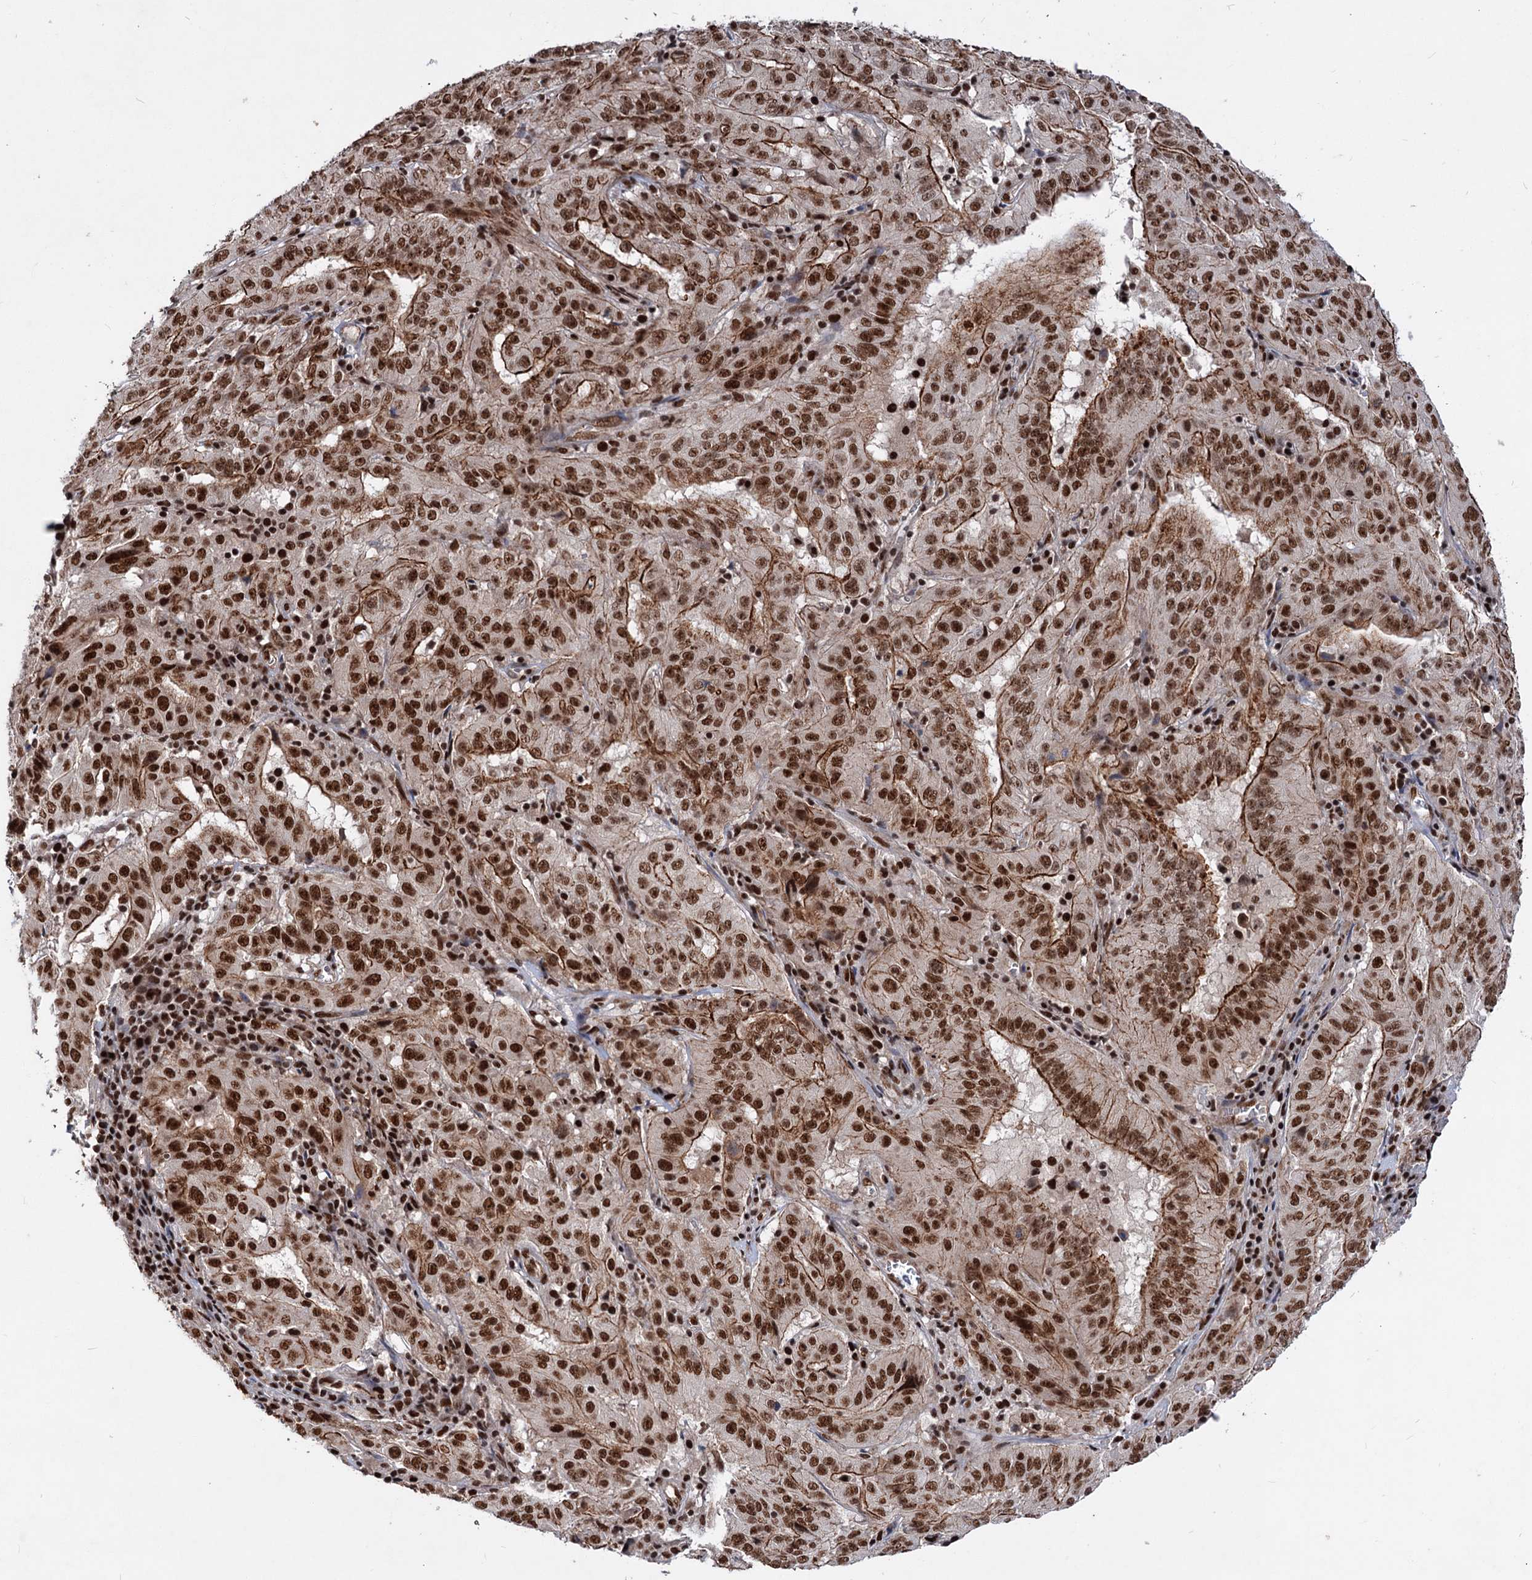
{"staining": {"intensity": "strong", "quantity": ">75%", "location": "cytoplasmic/membranous,nuclear"}, "tissue": "pancreatic cancer", "cell_type": "Tumor cells", "image_type": "cancer", "snomed": [{"axis": "morphology", "description": "Adenocarcinoma, NOS"}, {"axis": "topography", "description": "Pancreas"}], "caption": "Immunohistochemistry (IHC) photomicrograph of neoplastic tissue: human adenocarcinoma (pancreatic) stained using immunohistochemistry demonstrates high levels of strong protein expression localized specifically in the cytoplasmic/membranous and nuclear of tumor cells, appearing as a cytoplasmic/membranous and nuclear brown color.", "gene": "MAML1", "patient": {"sex": "male", "age": 63}}